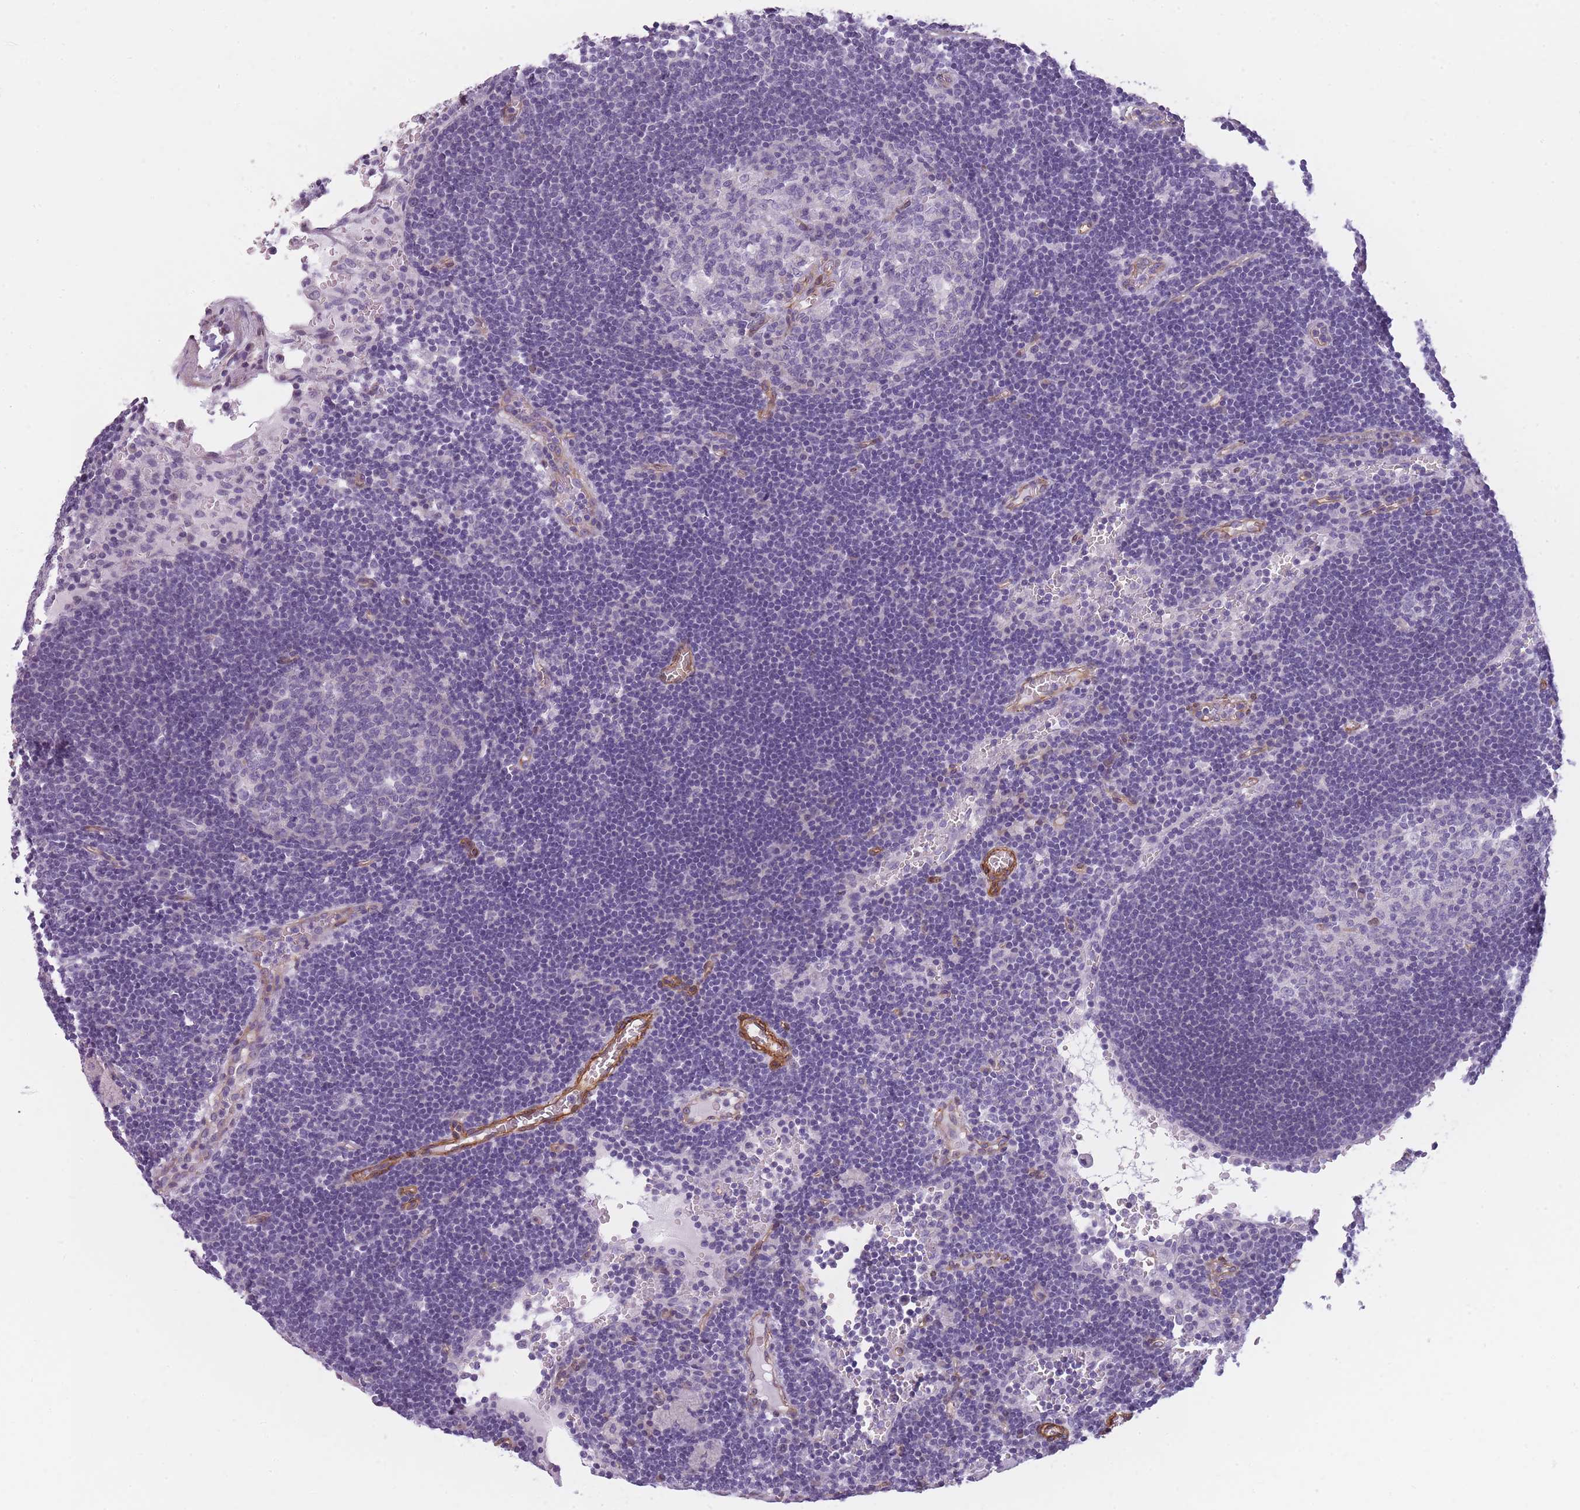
{"staining": {"intensity": "negative", "quantity": "none", "location": "none"}, "tissue": "lymph node", "cell_type": "Germinal center cells", "image_type": "normal", "snomed": [{"axis": "morphology", "description": "Normal tissue, NOS"}, {"axis": "topography", "description": "Lymph node"}], "caption": "Benign lymph node was stained to show a protein in brown. There is no significant expression in germinal center cells. Brightfield microscopy of IHC stained with DAB (brown) and hematoxylin (blue), captured at high magnification.", "gene": "OR6B2", "patient": {"sex": "male", "age": 62}}